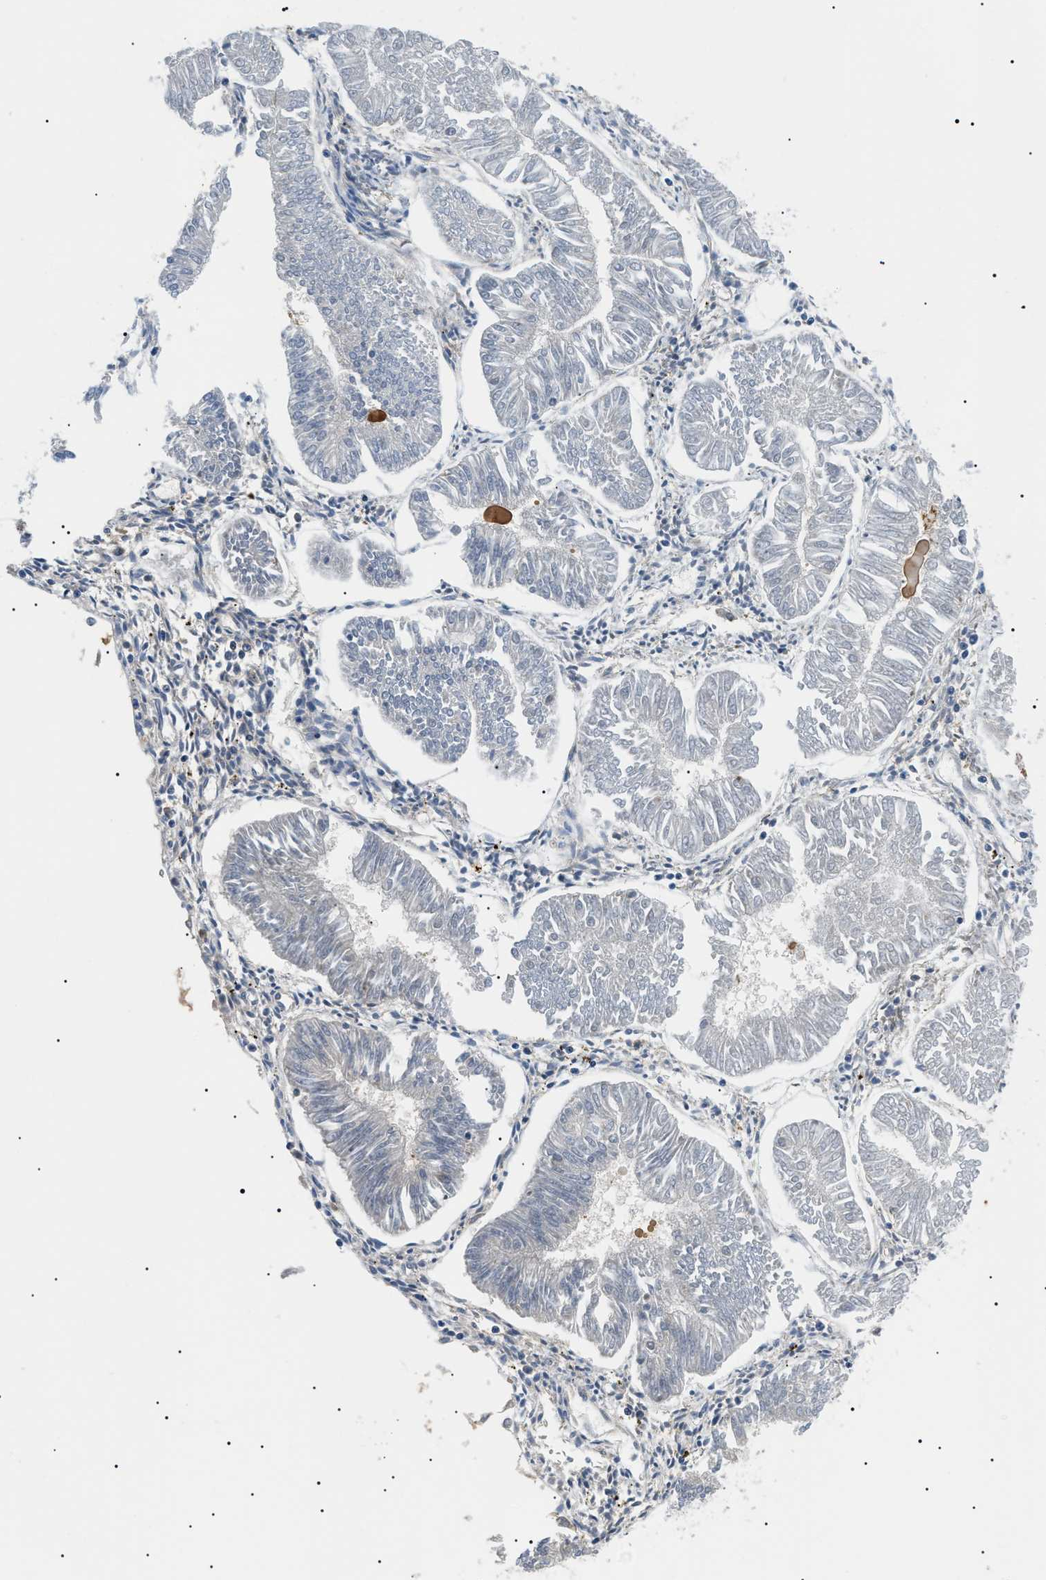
{"staining": {"intensity": "negative", "quantity": "none", "location": "none"}, "tissue": "endometrial cancer", "cell_type": "Tumor cells", "image_type": "cancer", "snomed": [{"axis": "morphology", "description": "Adenocarcinoma, NOS"}, {"axis": "topography", "description": "Endometrium"}], "caption": "DAB immunohistochemical staining of endometrial cancer (adenocarcinoma) shows no significant positivity in tumor cells. Nuclei are stained in blue.", "gene": "RBM15", "patient": {"sex": "female", "age": 53}}